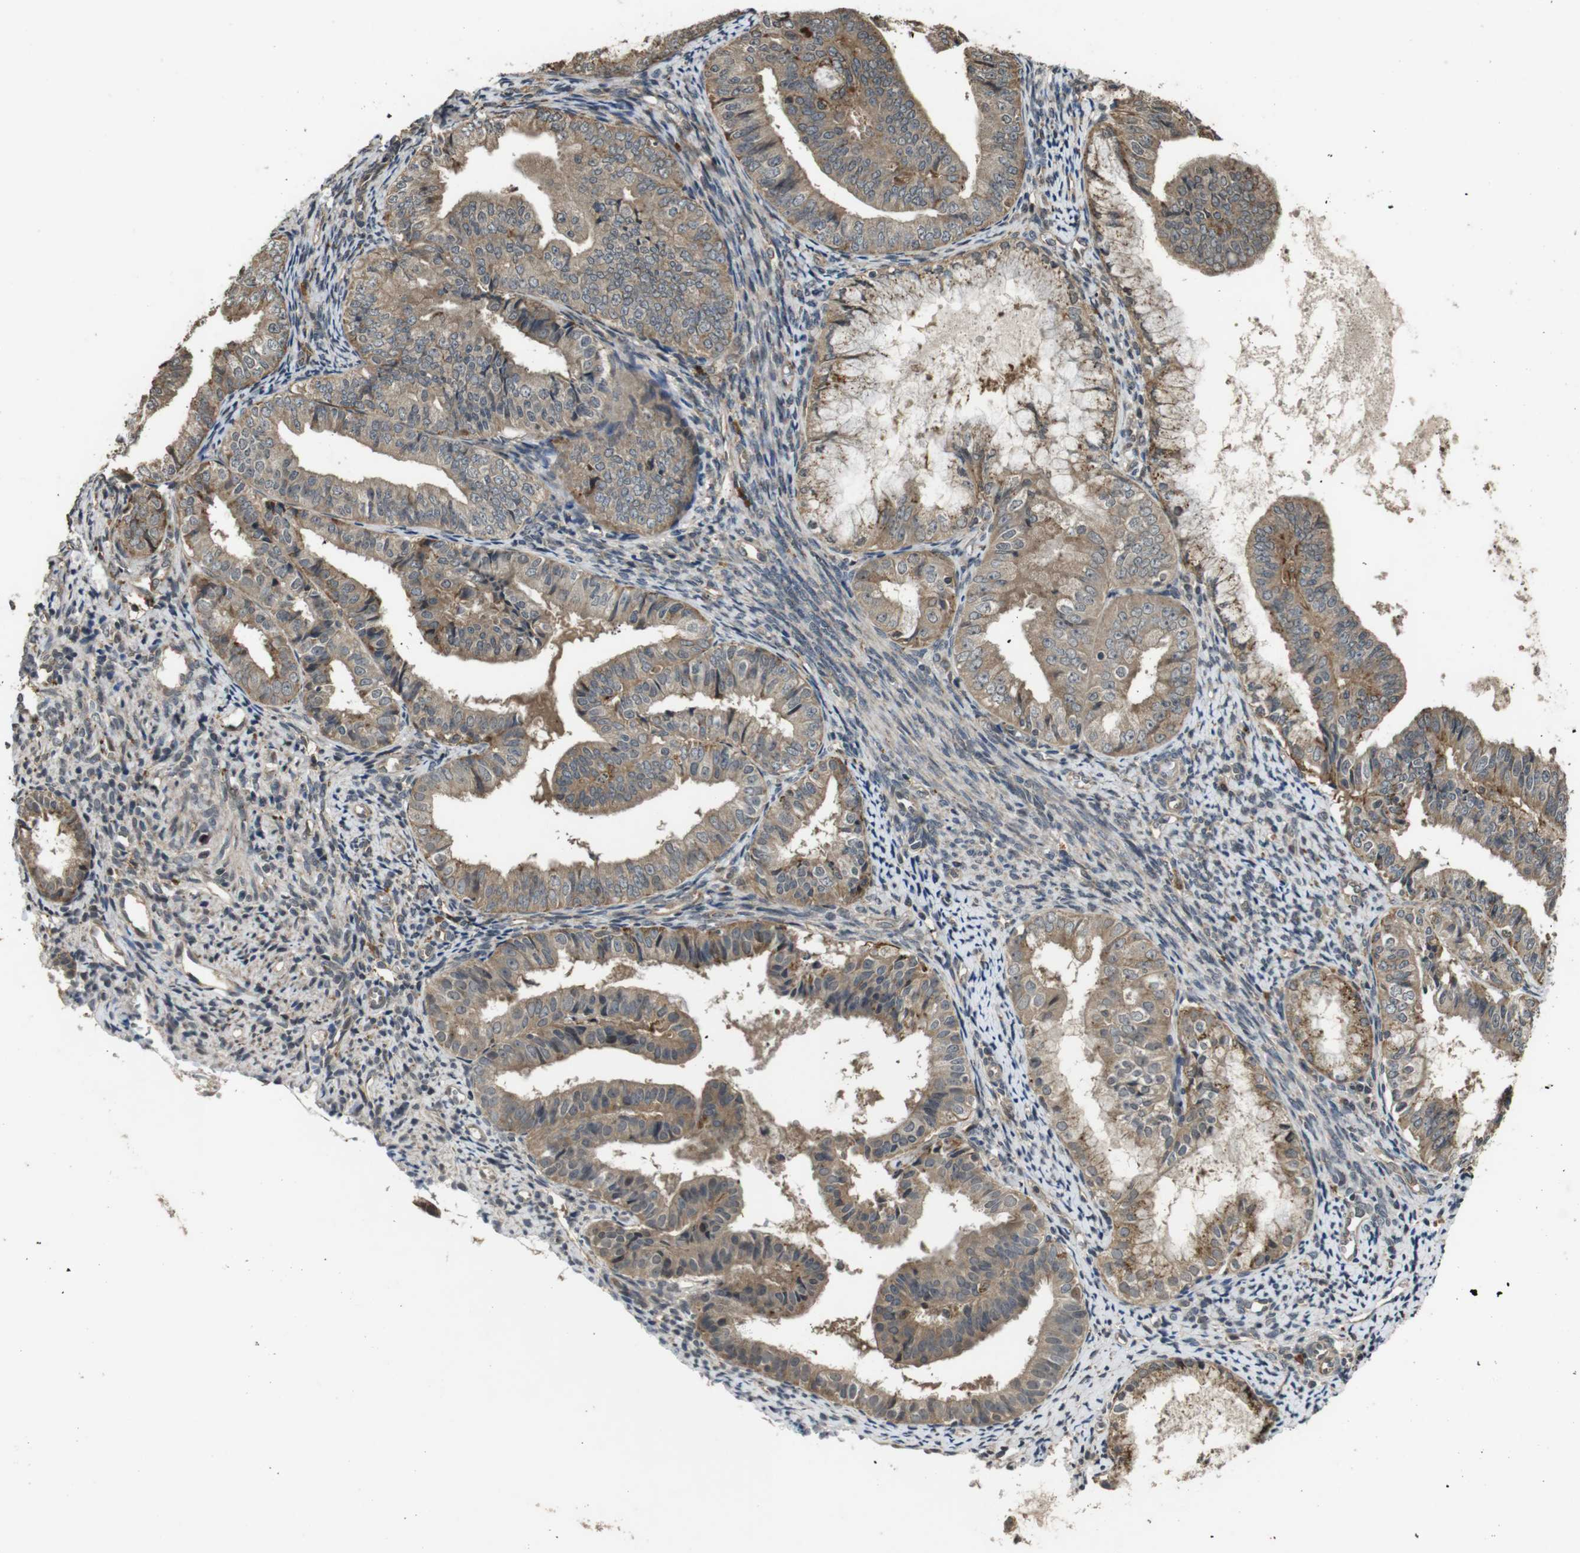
{"staining": {"intensity": "moderate", "quantity": ">75%", "location": "cytoplasmic/membranous"}, "tissue": "endometrial cancer", "cell_type": "Tumor cells", "image_type": "cancer", "snomed": [{"axis": "morphology", "description": "Adenocarcinoma, NOS"}, {"axis": "topography", "description": "Endometrium"}], "caption": "Immunohistochemical staining of endometrial cancer (adenocarcinoma) exhibits medium levels of moderate cytoplasmic/membranous protein expression in approximately >75% of tumor cells.", "gene": "FZD10", "patient": {"sex": "female", "age": 63}}